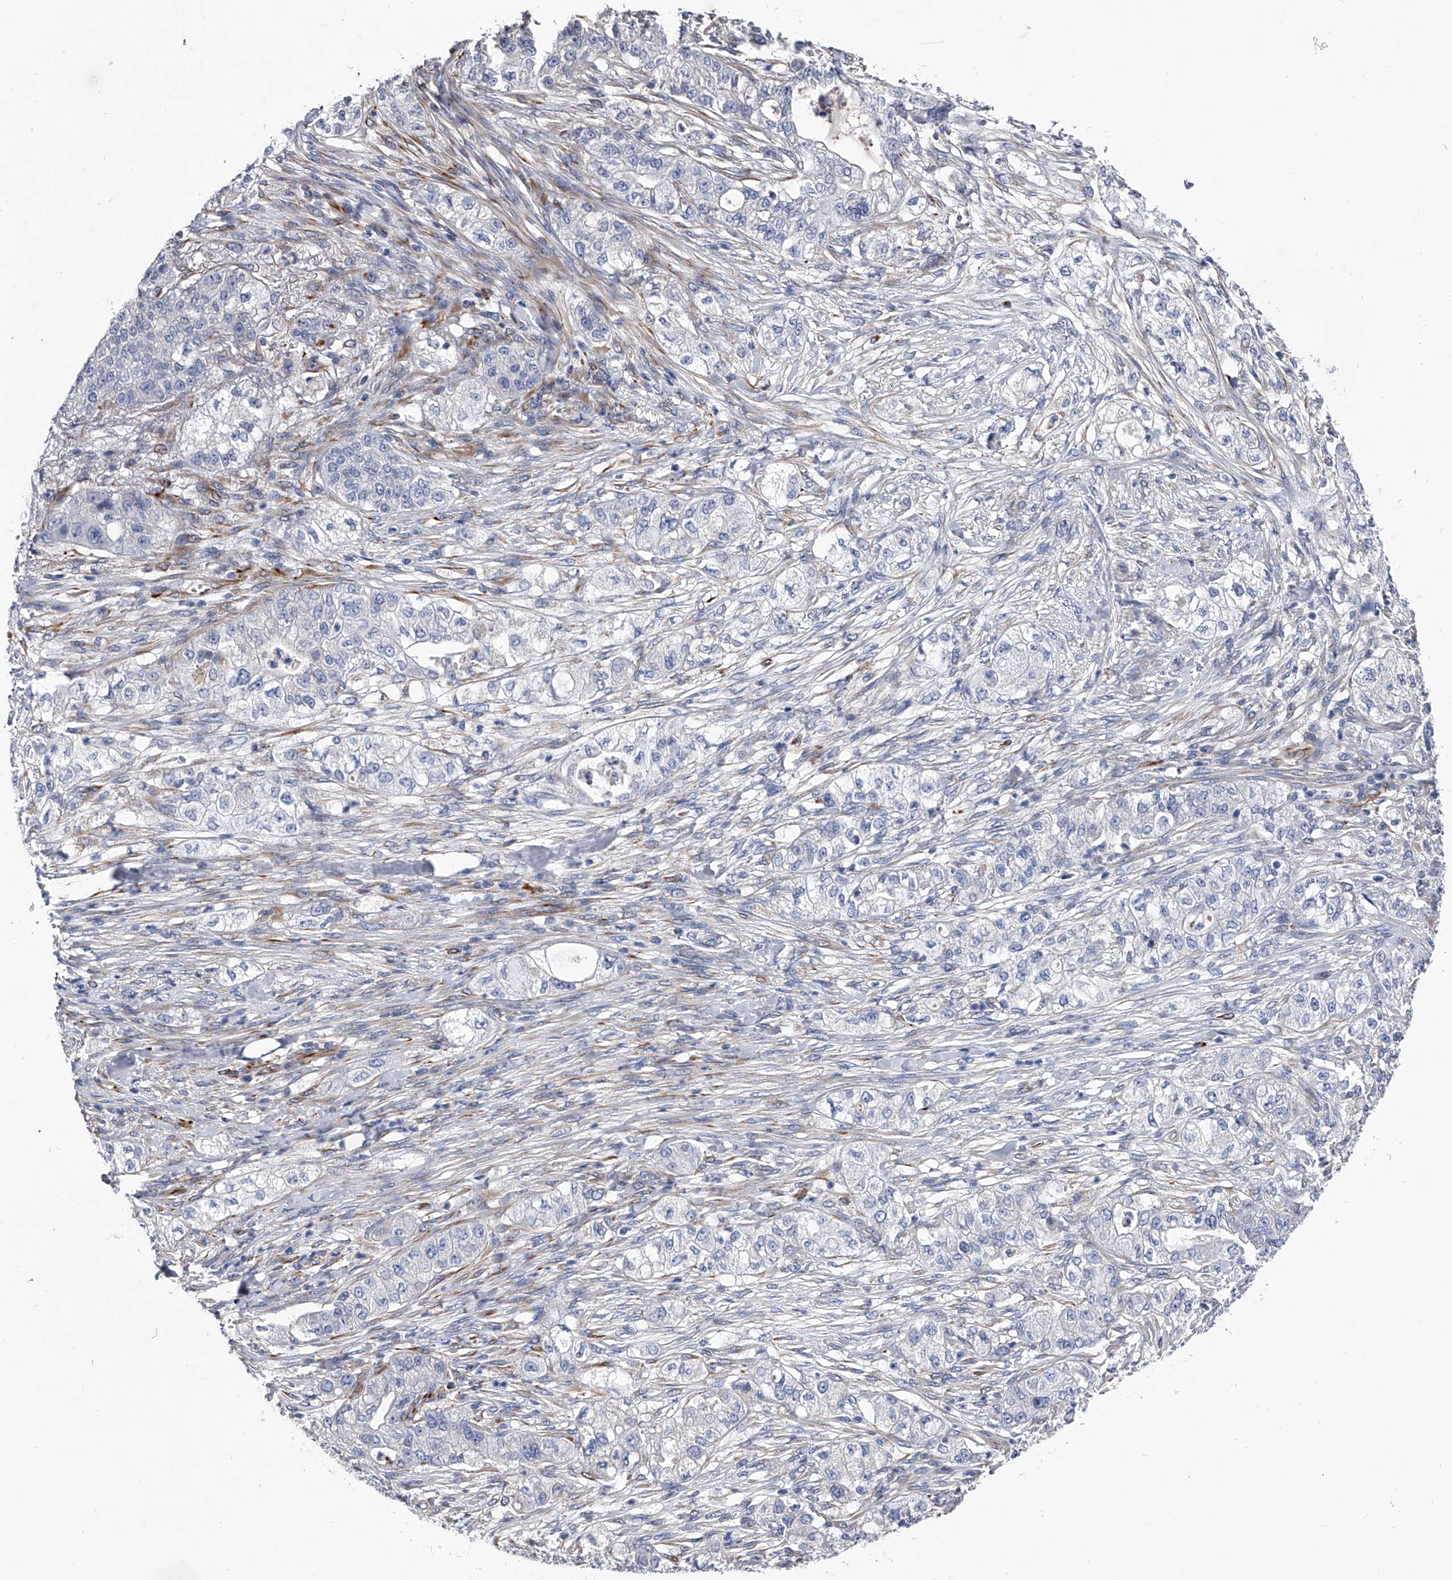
{"staining": {"intensity": "negative", "quantity": "none", "location": "none"}, "tissue": "pancreatic cancer", "cell_type": "Tumor cells", "image_type": "cancer", "snomed": [{"axis": "morphology", "description": "Adenocarcinoma, NOS"}, {"axis": "topography", "description": "Pancreas"}], "caption": "The histopathology image exhibits no staining of tumor cells in adenocarcinoma (pancreatic).", "gene": "EFCAB7", "patient": {"sex": "female", "age": 78}}